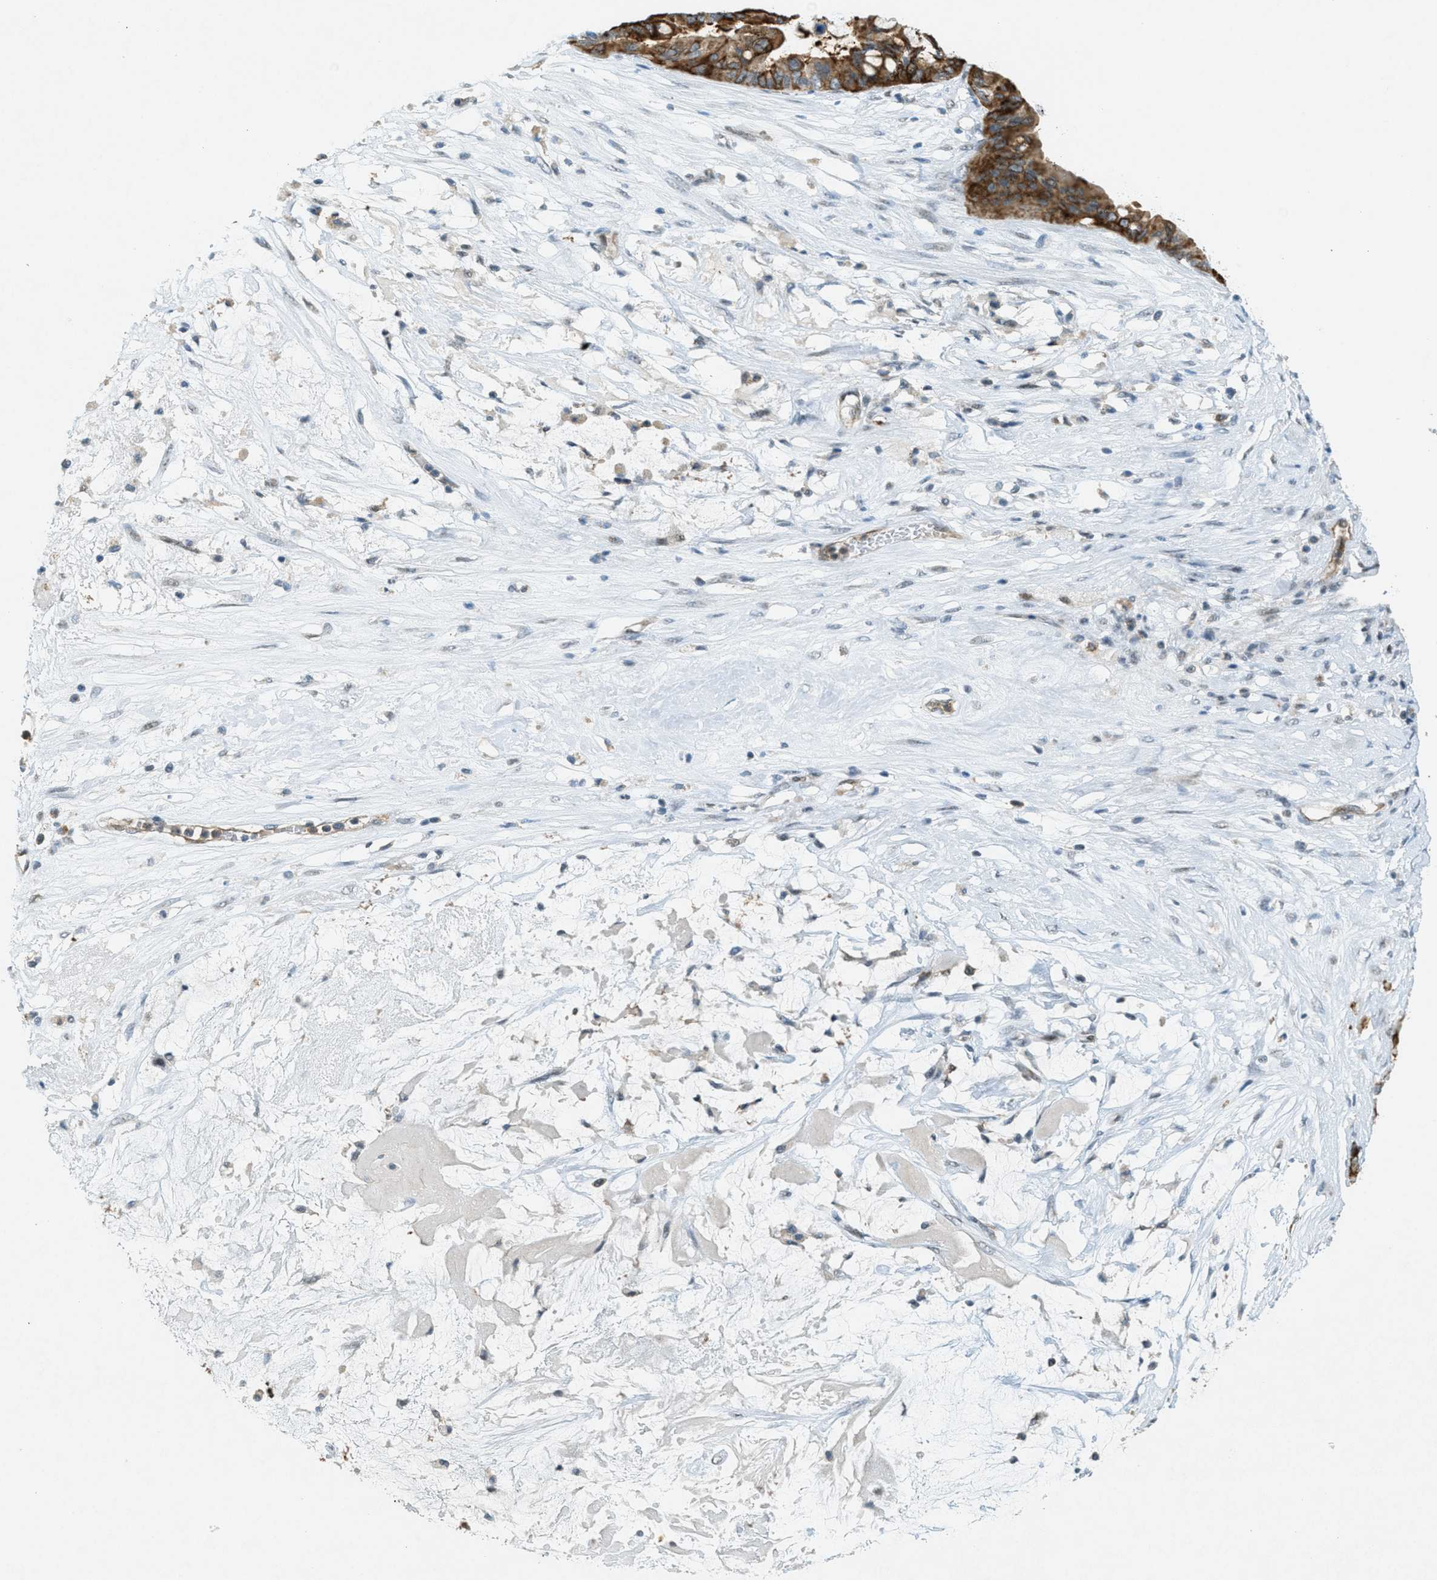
{"staining": {"intensity": "strong", "quantity": ">75%", "location": "cytoplasmic/membranous"}, "tissue": "ovarian cancer", "cell_type": "Tumor cells", "image_type": "cancer", "snomed": [{"axis": "morphology", "description": "Cystadenocarcinoma, mucinous, NOS"}, {"axis": "topography", "description": "Ovary"}], "caption": "High-power microscopy captured an immunohistochemistry (IHC) image of ovarian mucinous cystadenocarcinoma, revealing strong cytoplasmic/membranous staining in about >75% of tumor cells. (IHC, brightfield microscopy, high magnification).", "gene": "FYN", "patient": {"sex": "female", "age": 80}}